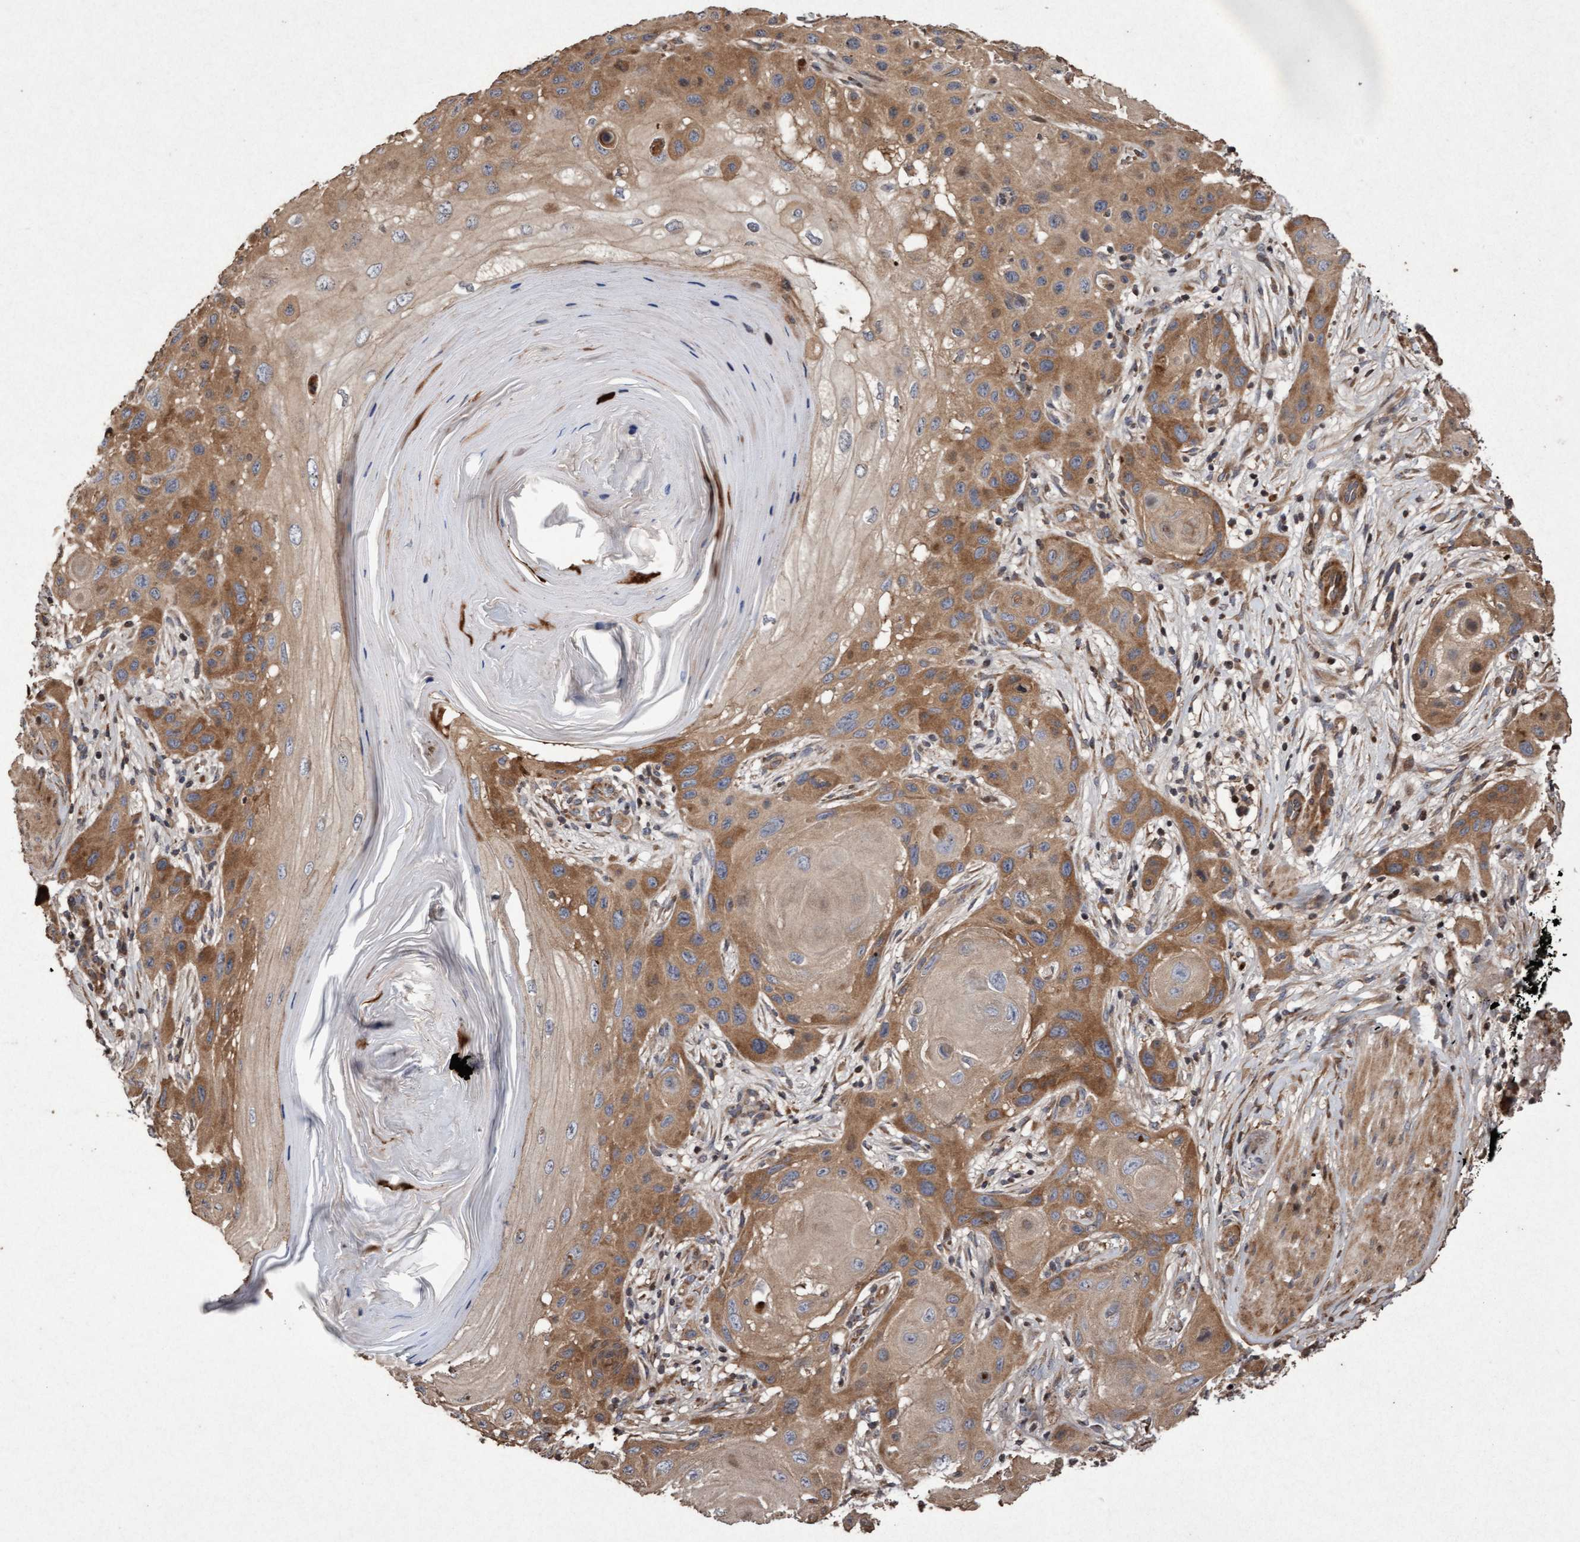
{"staining": {"intensity": "moderate", "quantity": ">75%", "location": "cytoplasmic/membranous"}, "tissue": "skin cancer", "cell_type": "Tumor cells", "image_type": "cancer", "snomed": [{"axis": "morphology", "description": "Squamous cell carcinoma, NOS"}, {"axis": "topography", "description": "Skin"}], "caption": "DAB immunohistochemical staining of human skin cancer (squamous cell carcinoma) demonstrates moderate cytoplasmic/membranous protein positivity in about >75% of tumor cells.", "gene": "OSBP2", "patient": {"sex": "female", "age": 96}}